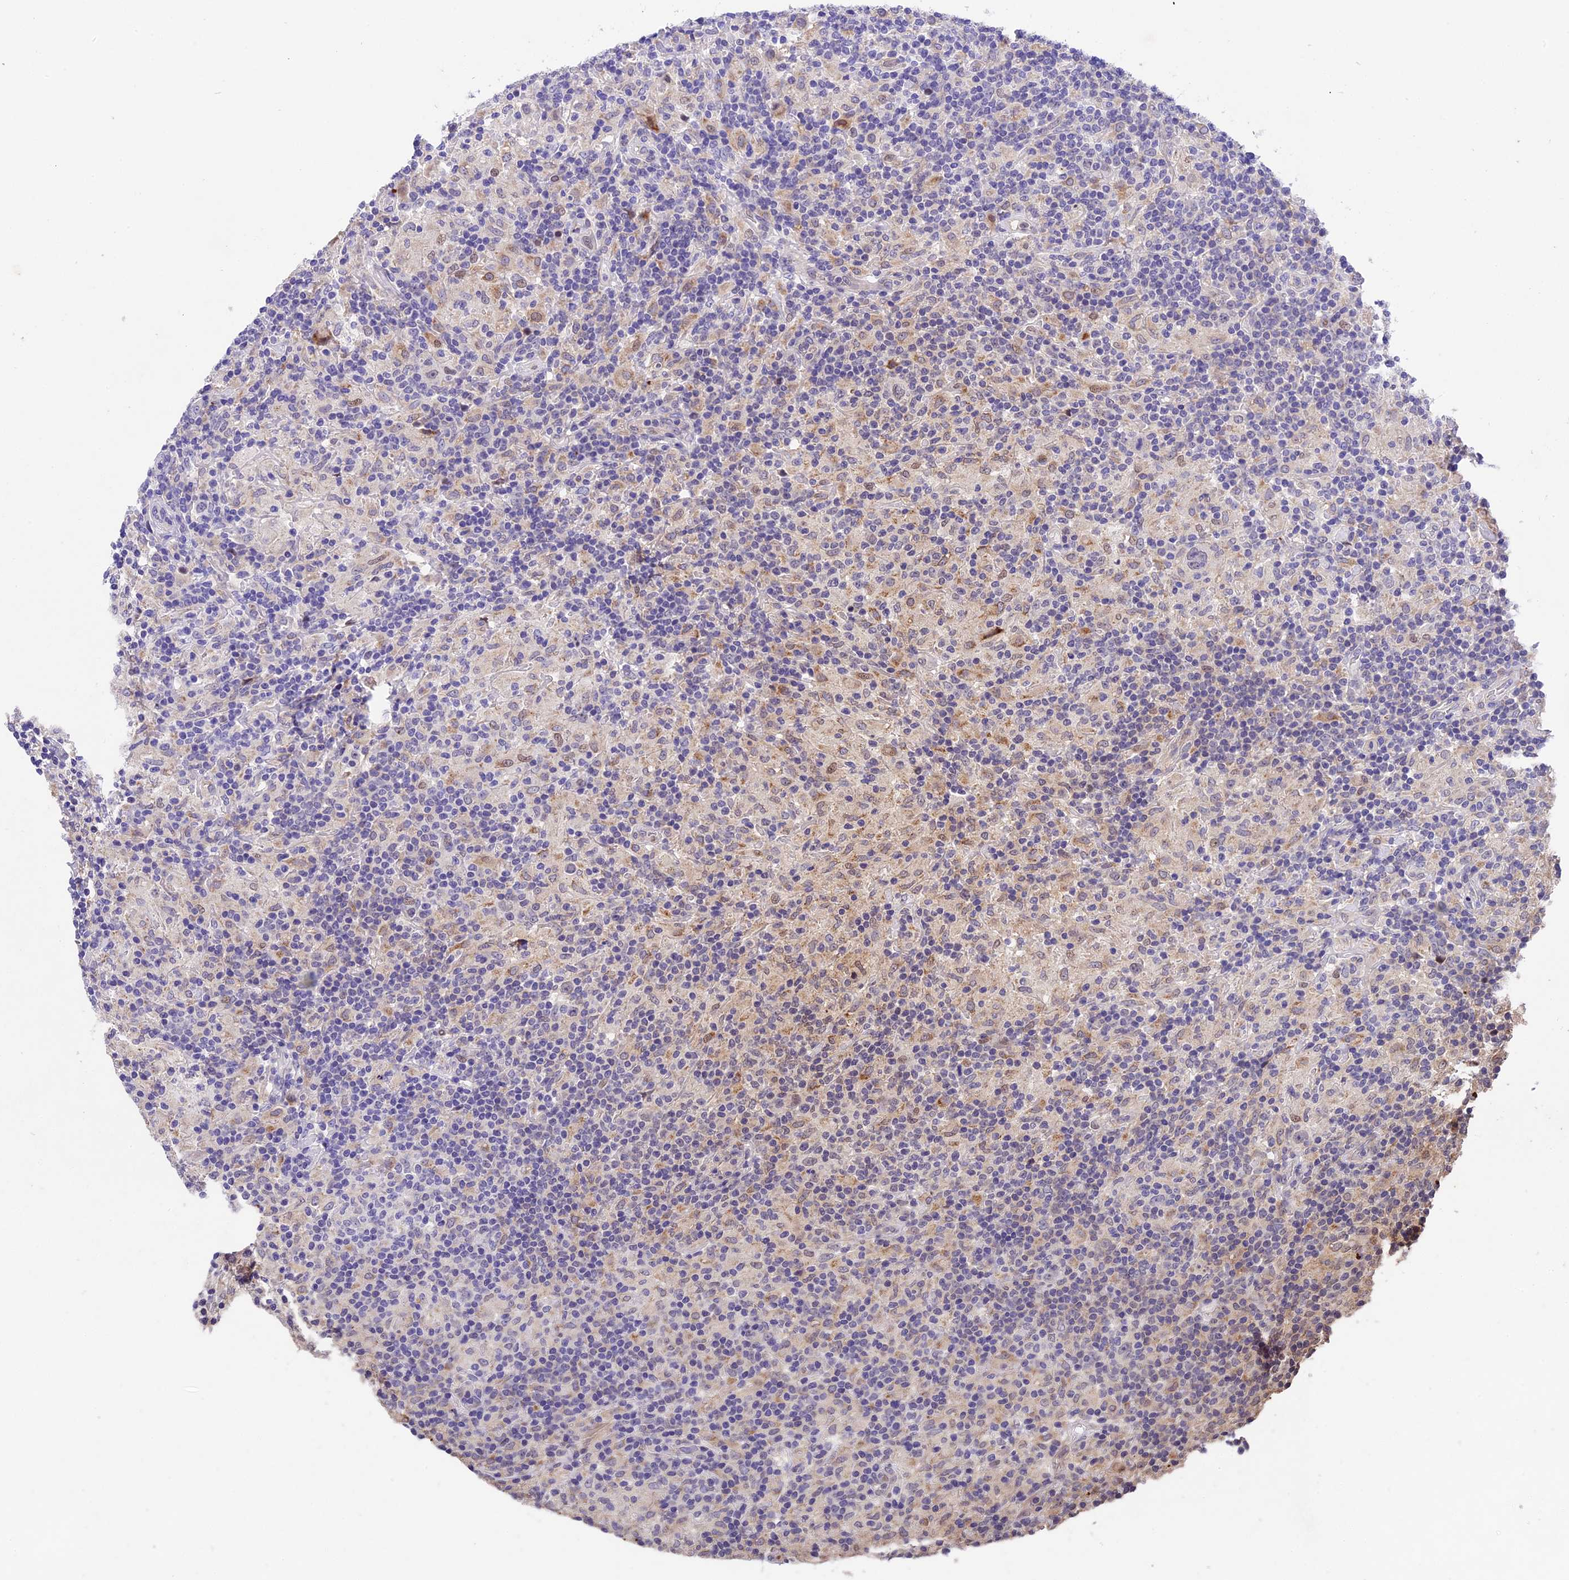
{"staining": {"intensity": "negative", "quantity": "none", "location": "none"}, "tissue": "lymphoma", "cell_type": "Tumor cells", "image_type": "cancer", "snomed": [{"axis": "morphology", "description": "Hodgkin's disease, NOS"}, {"axis": "topography", "description": "Lymph node"}], "caption": "A micrograph of lymphoma stained for a protein shows no brown staining in tumor cells. (DAB (3,3'-diaminobenzidine) immunohistochemistry with hematoxylin counter stain).", "gene": "CCSER1", "patient": {"sex": "male", "age": 70}}